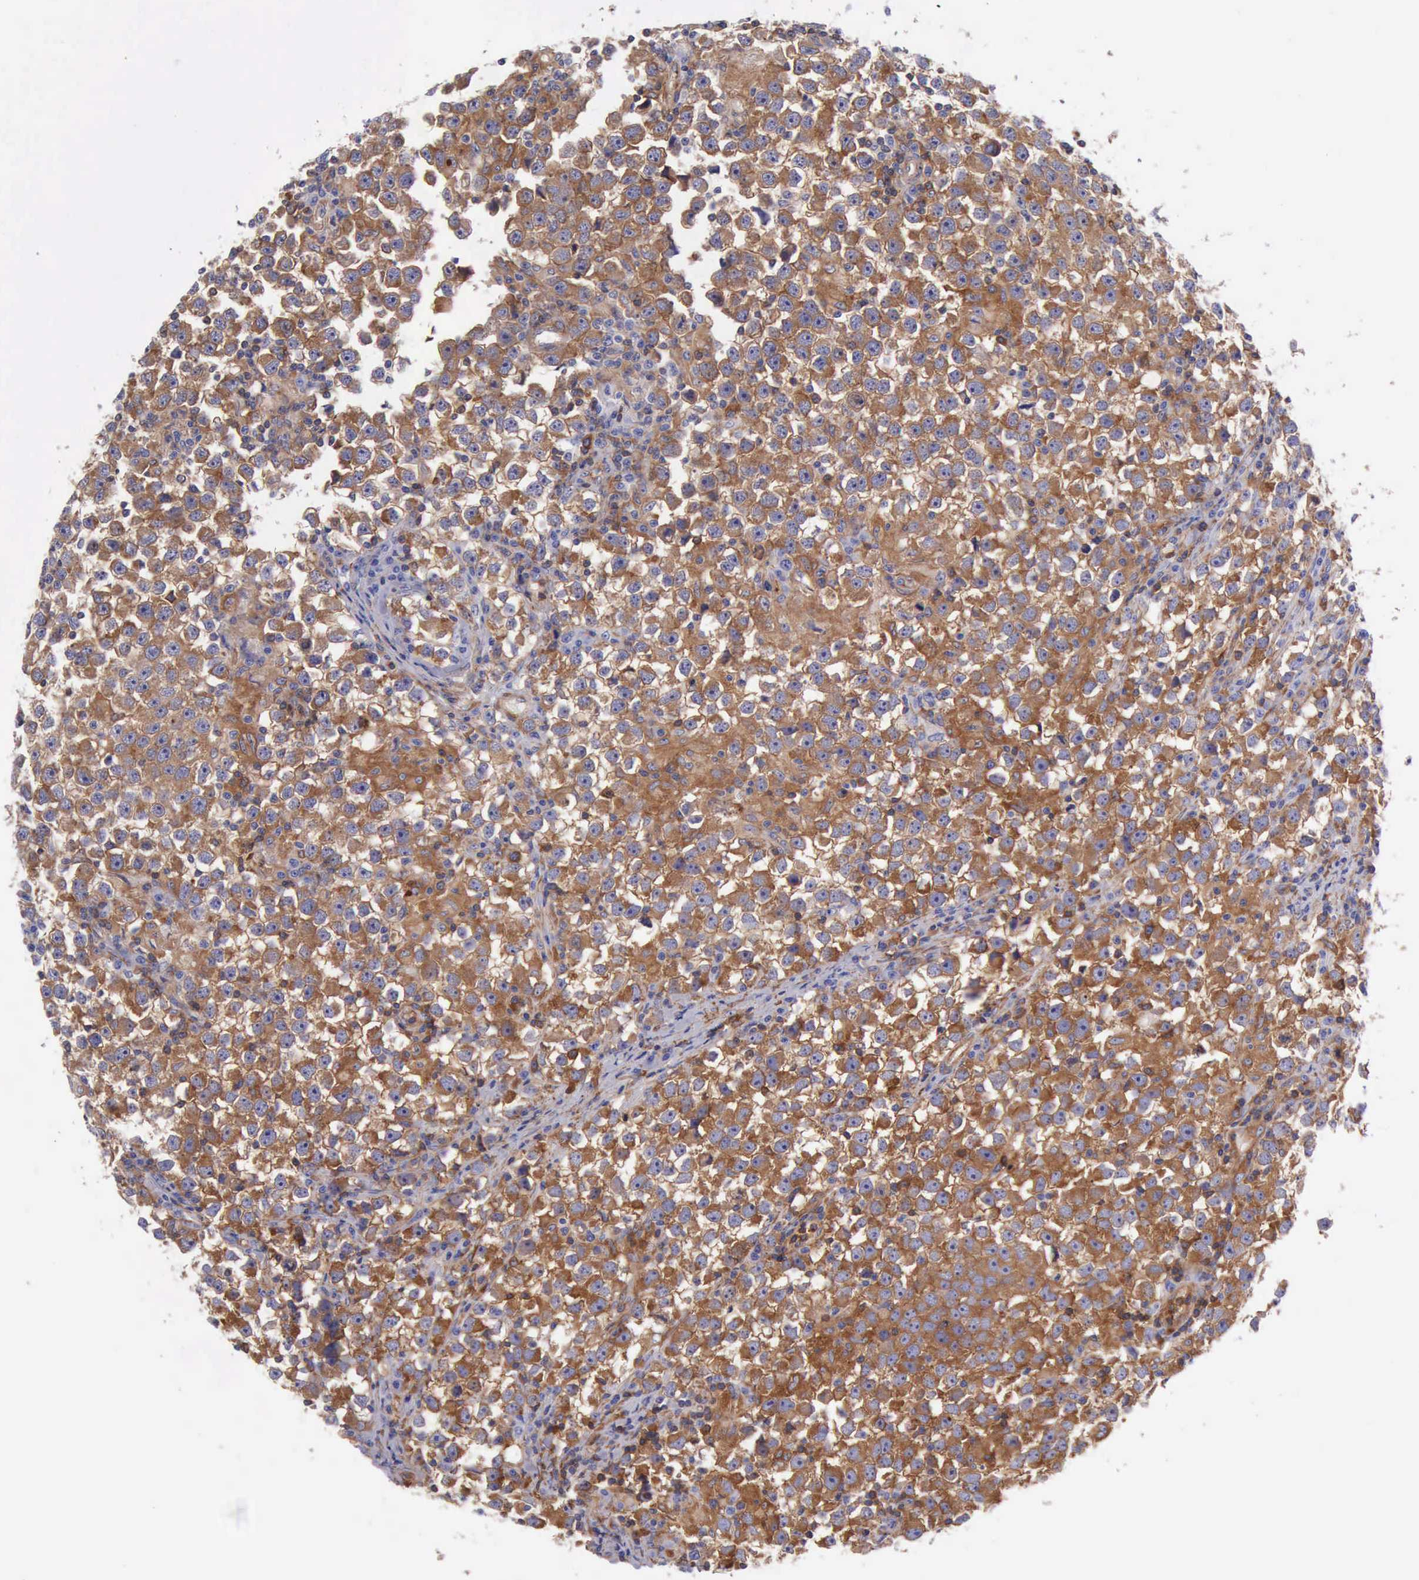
{"staining": {"intensity": "moderate", "quantity": ">75%", "location": "cytoplasmic/membranous"}, "tissue": "testis cancer", "cell_type": "Tumor cells", "image_type": "cancer", "snomed": [{"axis": "morphology", "description": "Seminoma, NOS"}, {"axis": "topography", "description": "Testis"}], "caption": "Tumor cells show medium levels of moderate cytoplasmic/membranous staining in about >75% of cells in human testis cancer (seminoma).", "gene": "FLNA", "patient": {"sex": "male", "age": 33}}